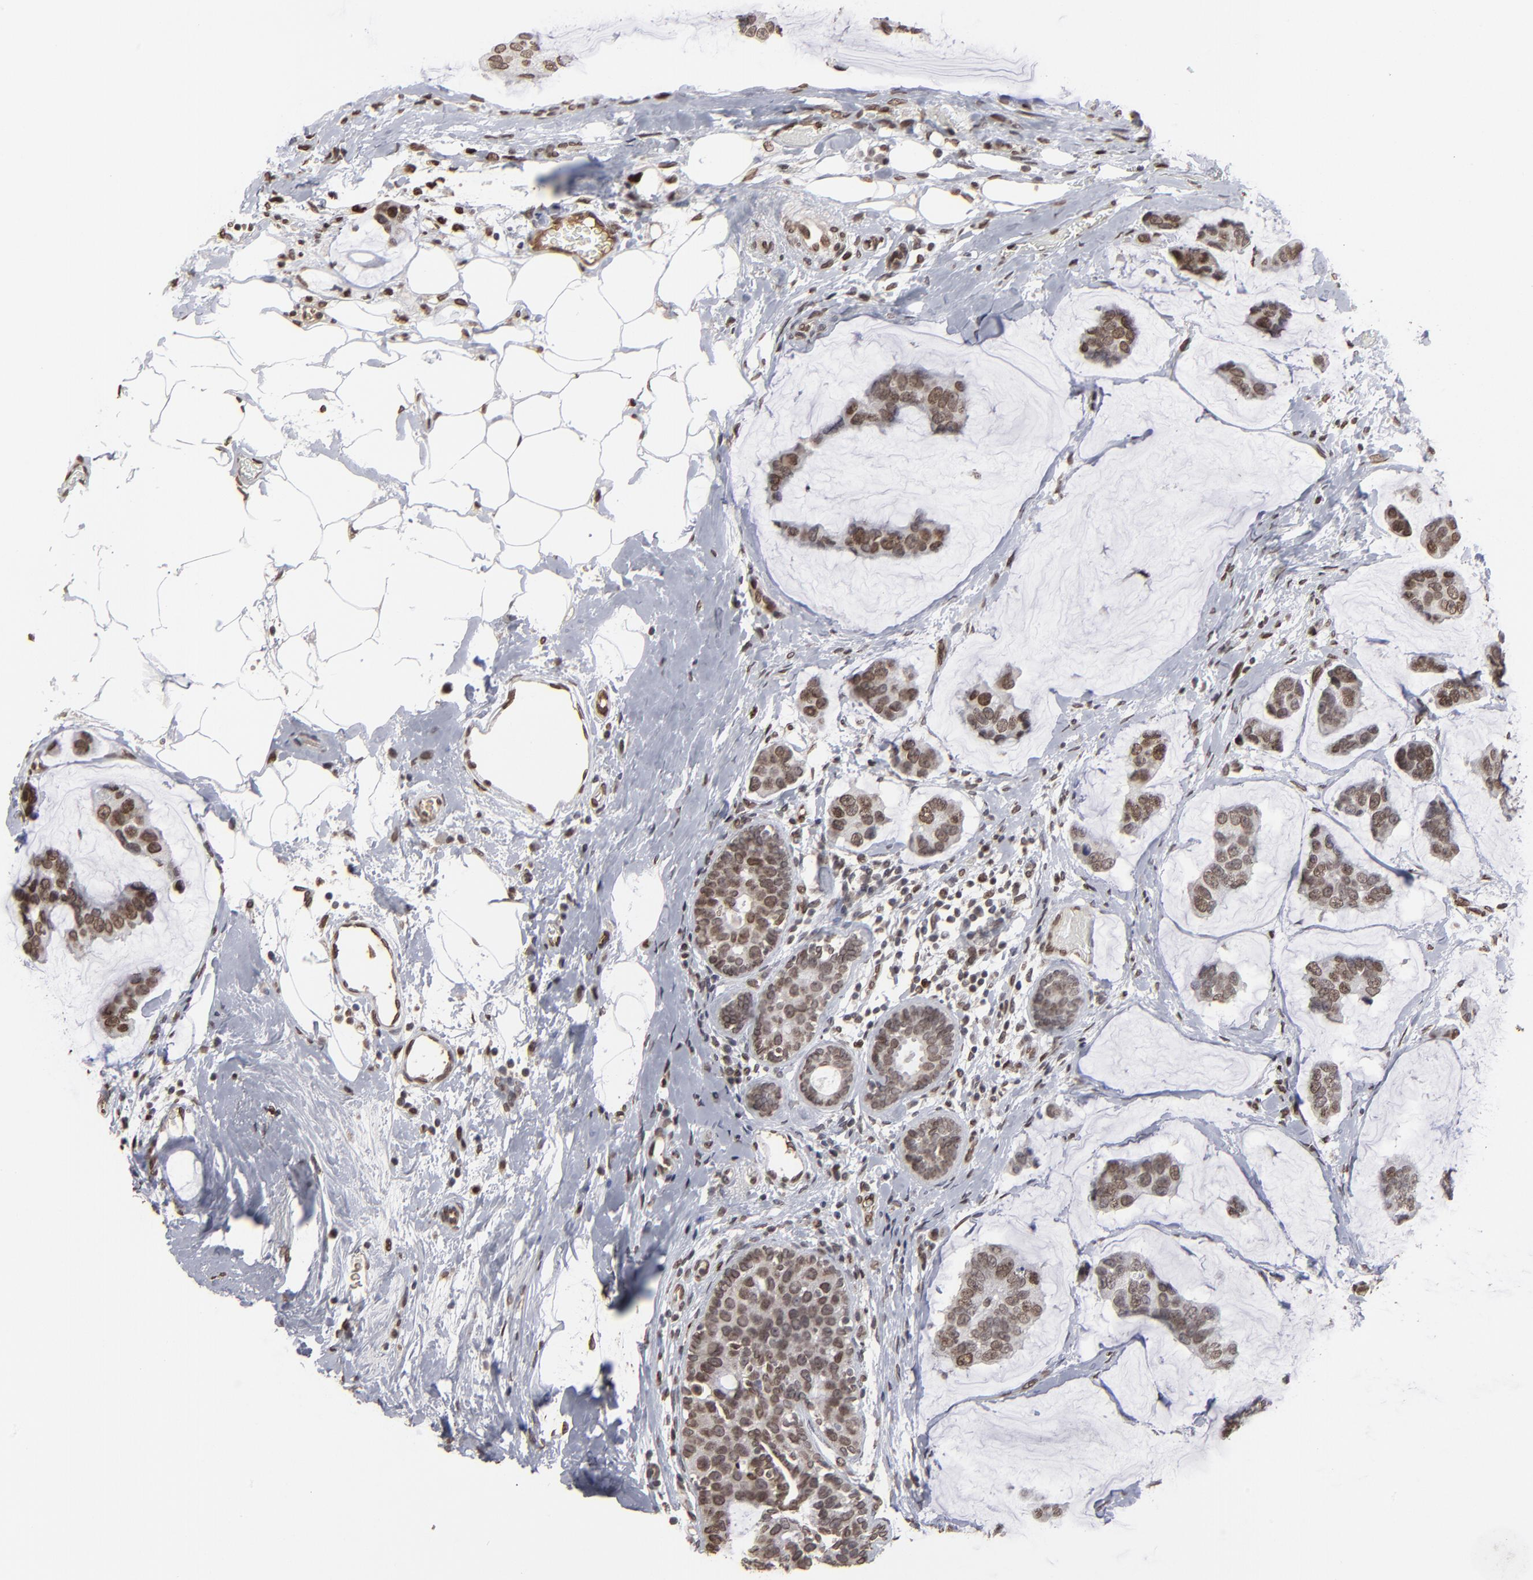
{"staining": {"intensity": "moderate", "quantity": ">75%", "location": "nuclear"}, "tissue": "breast cancer", "cell_type": "Tumor cells", "image_type": "cancer", "snomed": [{"axis": "morphology", "description": "Normal tissue, NOS"}, {"axis": "morphology", "description": "Duct carcinoma"}, {"axis": "topography", "description": "Breast"}], "caption": "IHC histopathology image of breast cancer (invasive ductal carcinoma) stained for a protein (brown), which exhibits medium levels of moderate nuclear positivity in approximately >75% of tumor cells.", "gene": "BAZ1A", "patient": {"sex": "female", "age": 50}}